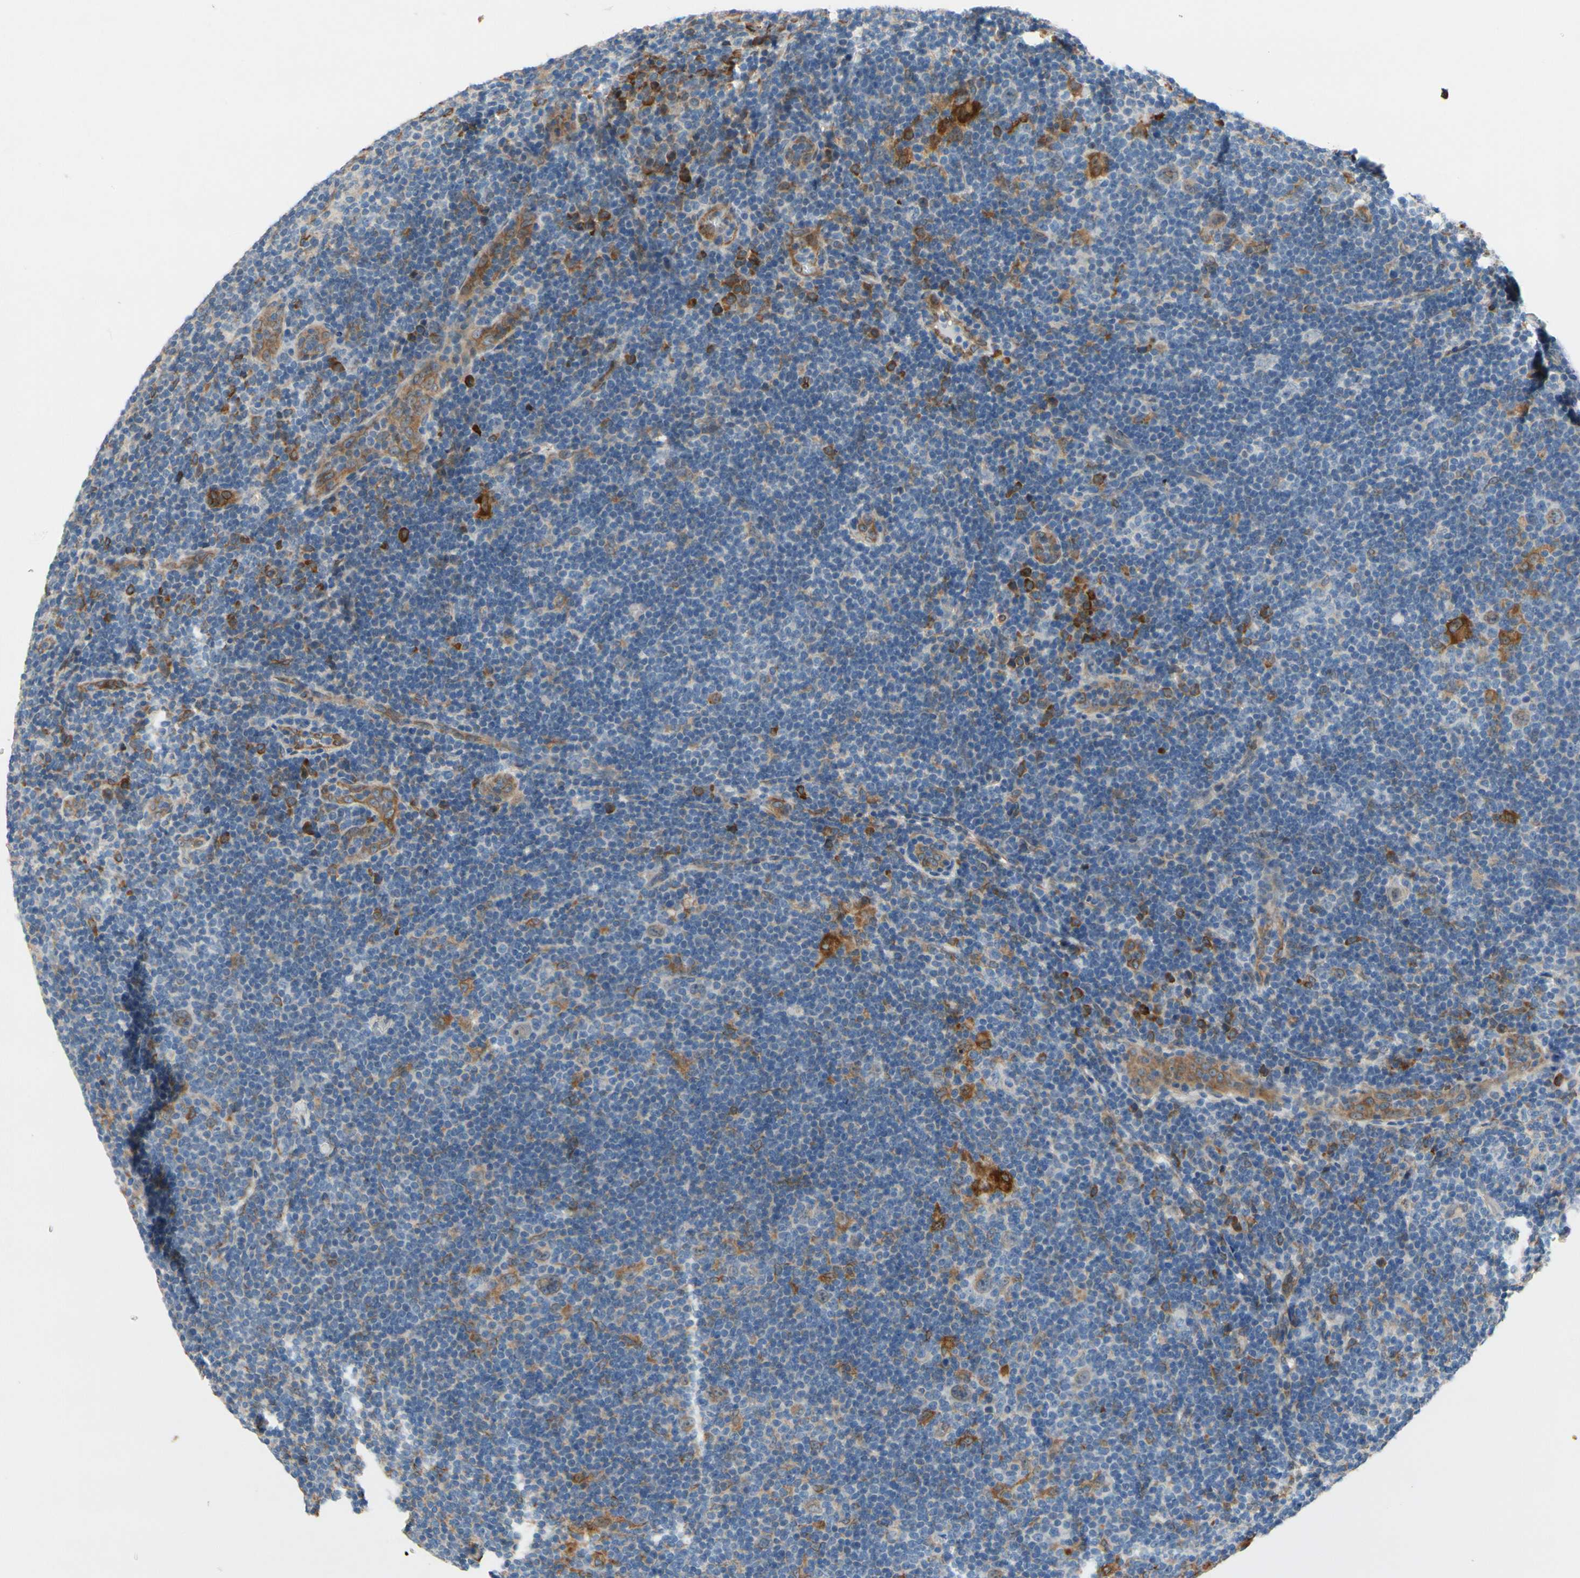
{"staining": {"intensity": "weak", "quantity": ">75%", "location": "cytoplasmic/membranous"}, "tissue": "lymphoma", "cell_type": "Tumor cells", "image_type": "cancer", "snomed": [{"axis": "morphology", "description": "Hodgkin's disease, NOS"}, {"axis": "topography", "description": "Lymph node"}], "caption": "There is low levels of weak cytoplasmic/membranous staining in tumor cells of Hodgkin's disease, as demonstrated by immunohistochemical staining (brown color).", "gene": "PRXL2A", "patient": {"sex": "female", "age": 57}}